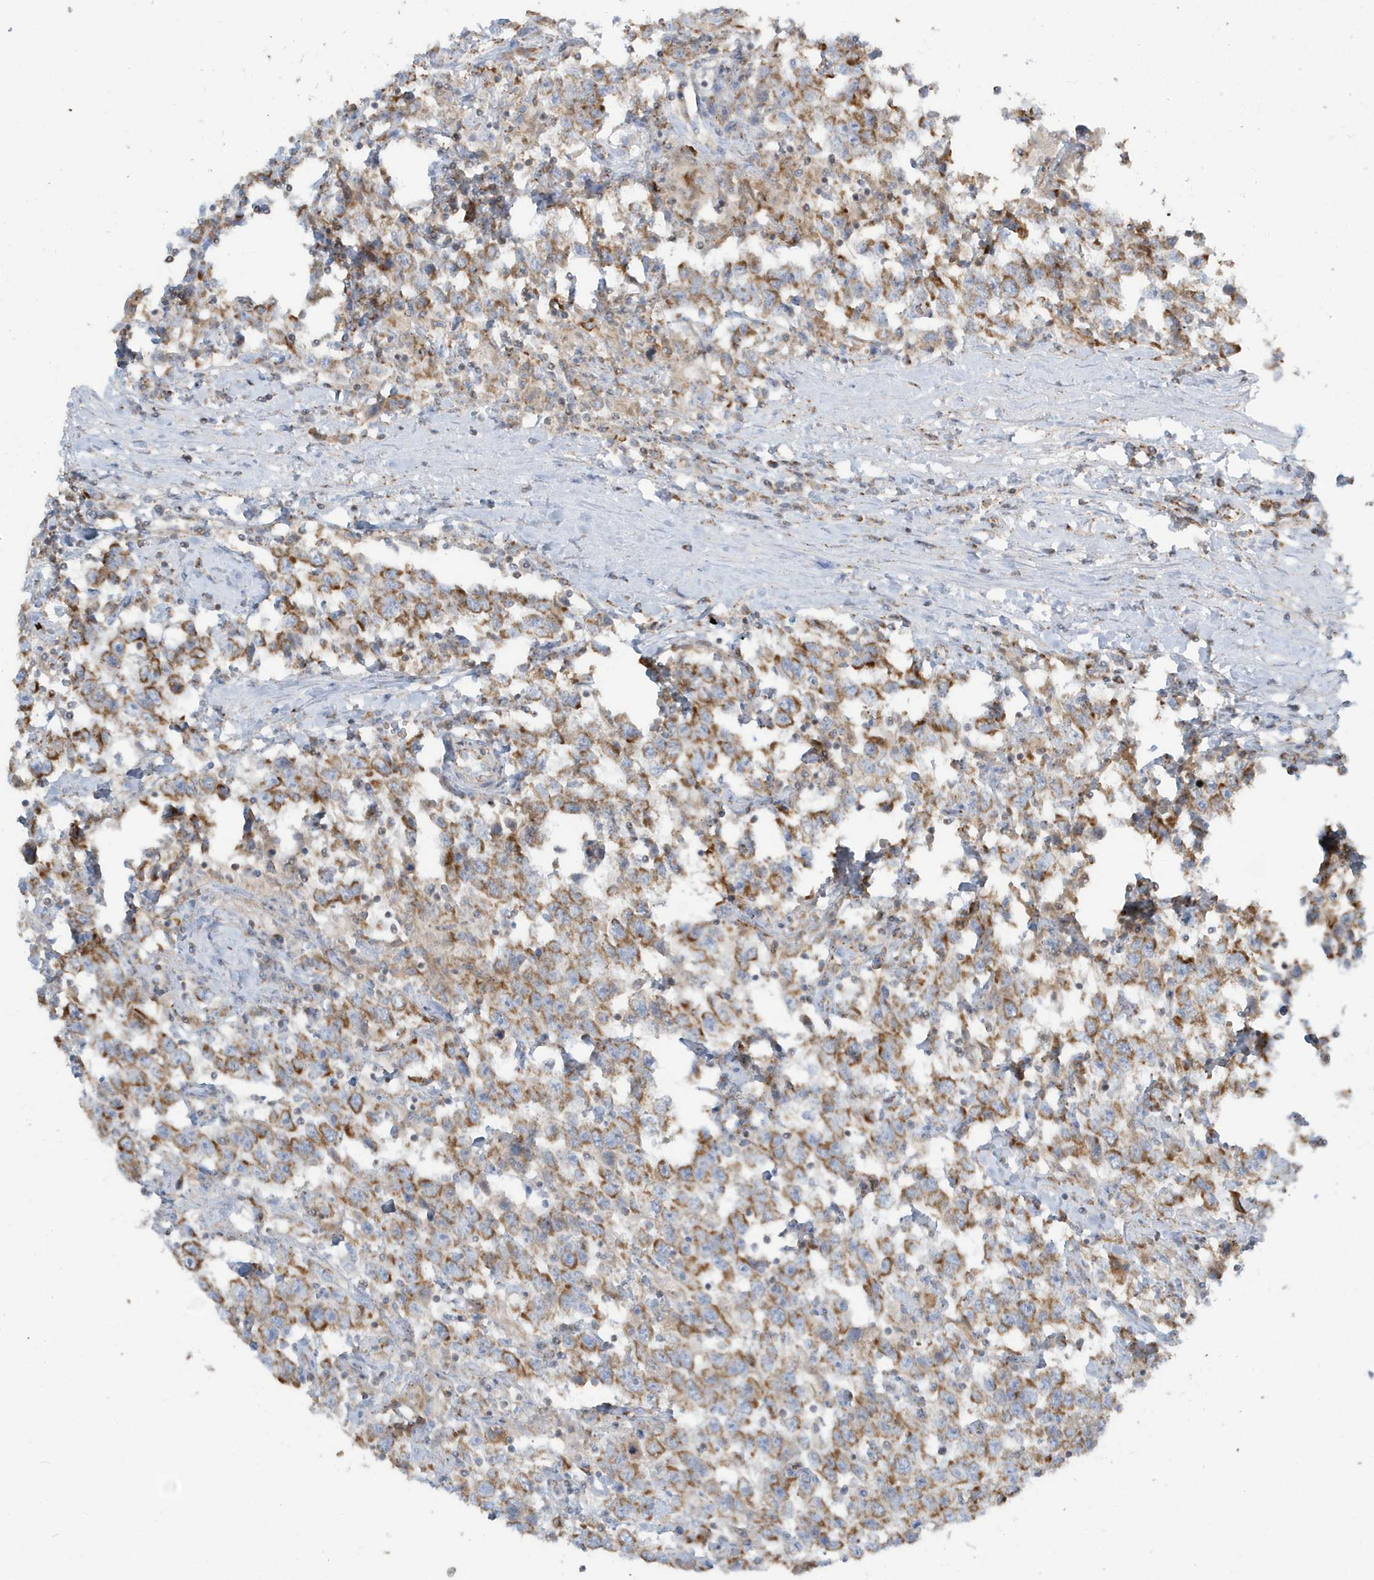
{"staining": {"intensity": "moderate", "quantity": ">75%", "location": "cytoplasmic/membranous"}, "tissue": "testis cancer", "cell_type": "Tumor cells", "image_type": "cancer", "snomed": [{"axis": "morphology", "description": "Seminoma, NOS"}, {"axis": "topography", "description": "Testis"}], "caption": "Brown immunohistochemical staining in testis cancer shows moderate cytoplasmic/membranous positivity in about >75% of tumor cells.", "gene": "RAB11FIP3", "patient": {"sex": "male", "age": 41}}